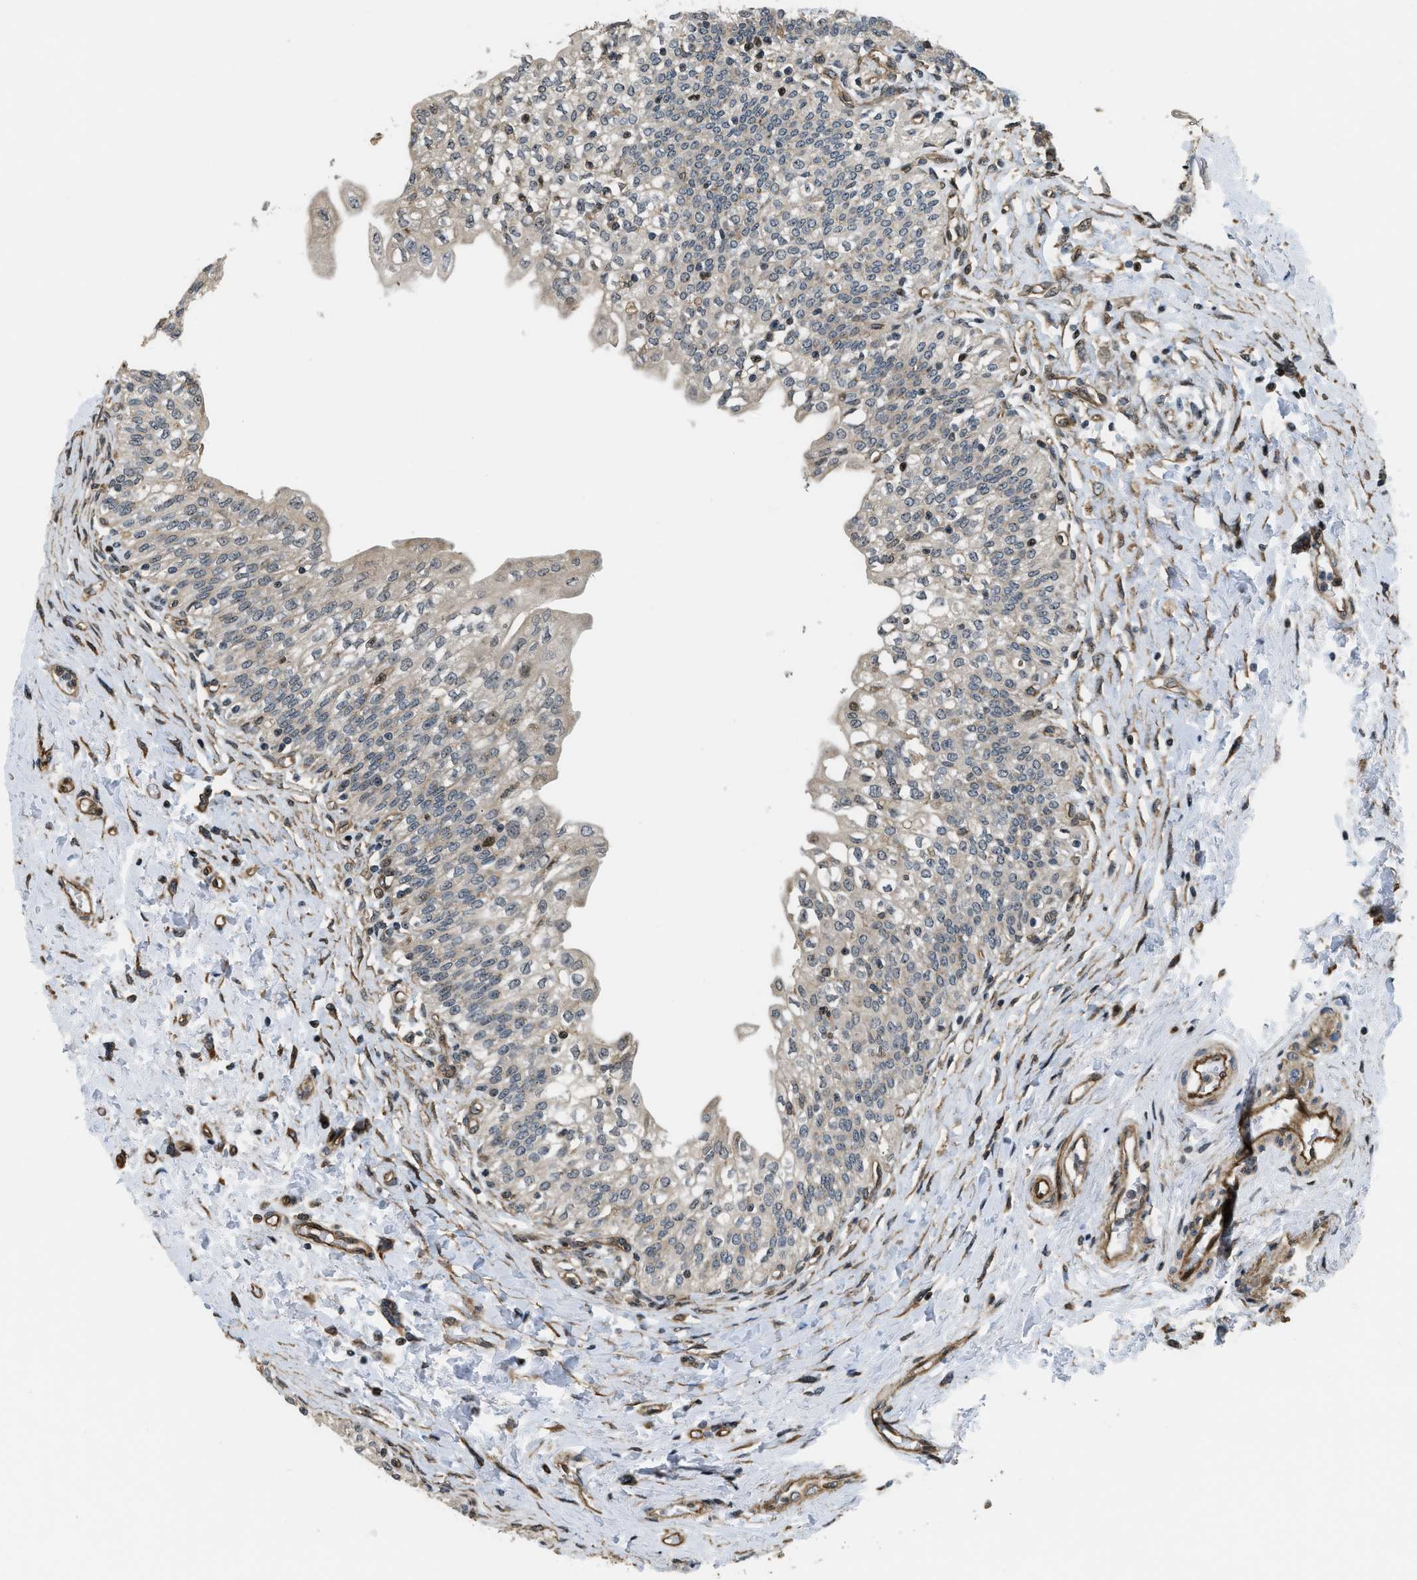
{"staining": {"intensity": "moderate", "quantity": "25%-75%", "location": "cytoplasmic/membranous,nuclear"}, "tissue": "urinary bladder", "cell_type": "Urothelial cells", "image_type": "normal", "snomed": [{"axis": "morphology", "description": "Normal tissue, NOS"}, {"axis": "topography", "description": "Urinary bladder"}], "caption": "An immunohistochemistry (IHC) micrograph of unremarkable tissue is shown. Protein staining in brown labels moderate cytoplasmic/membranous,nuclear positivity in urinary bladder within urothelial cells.", "gene": "LTA4H", "patient": {"sex": "male", "age": 55}}